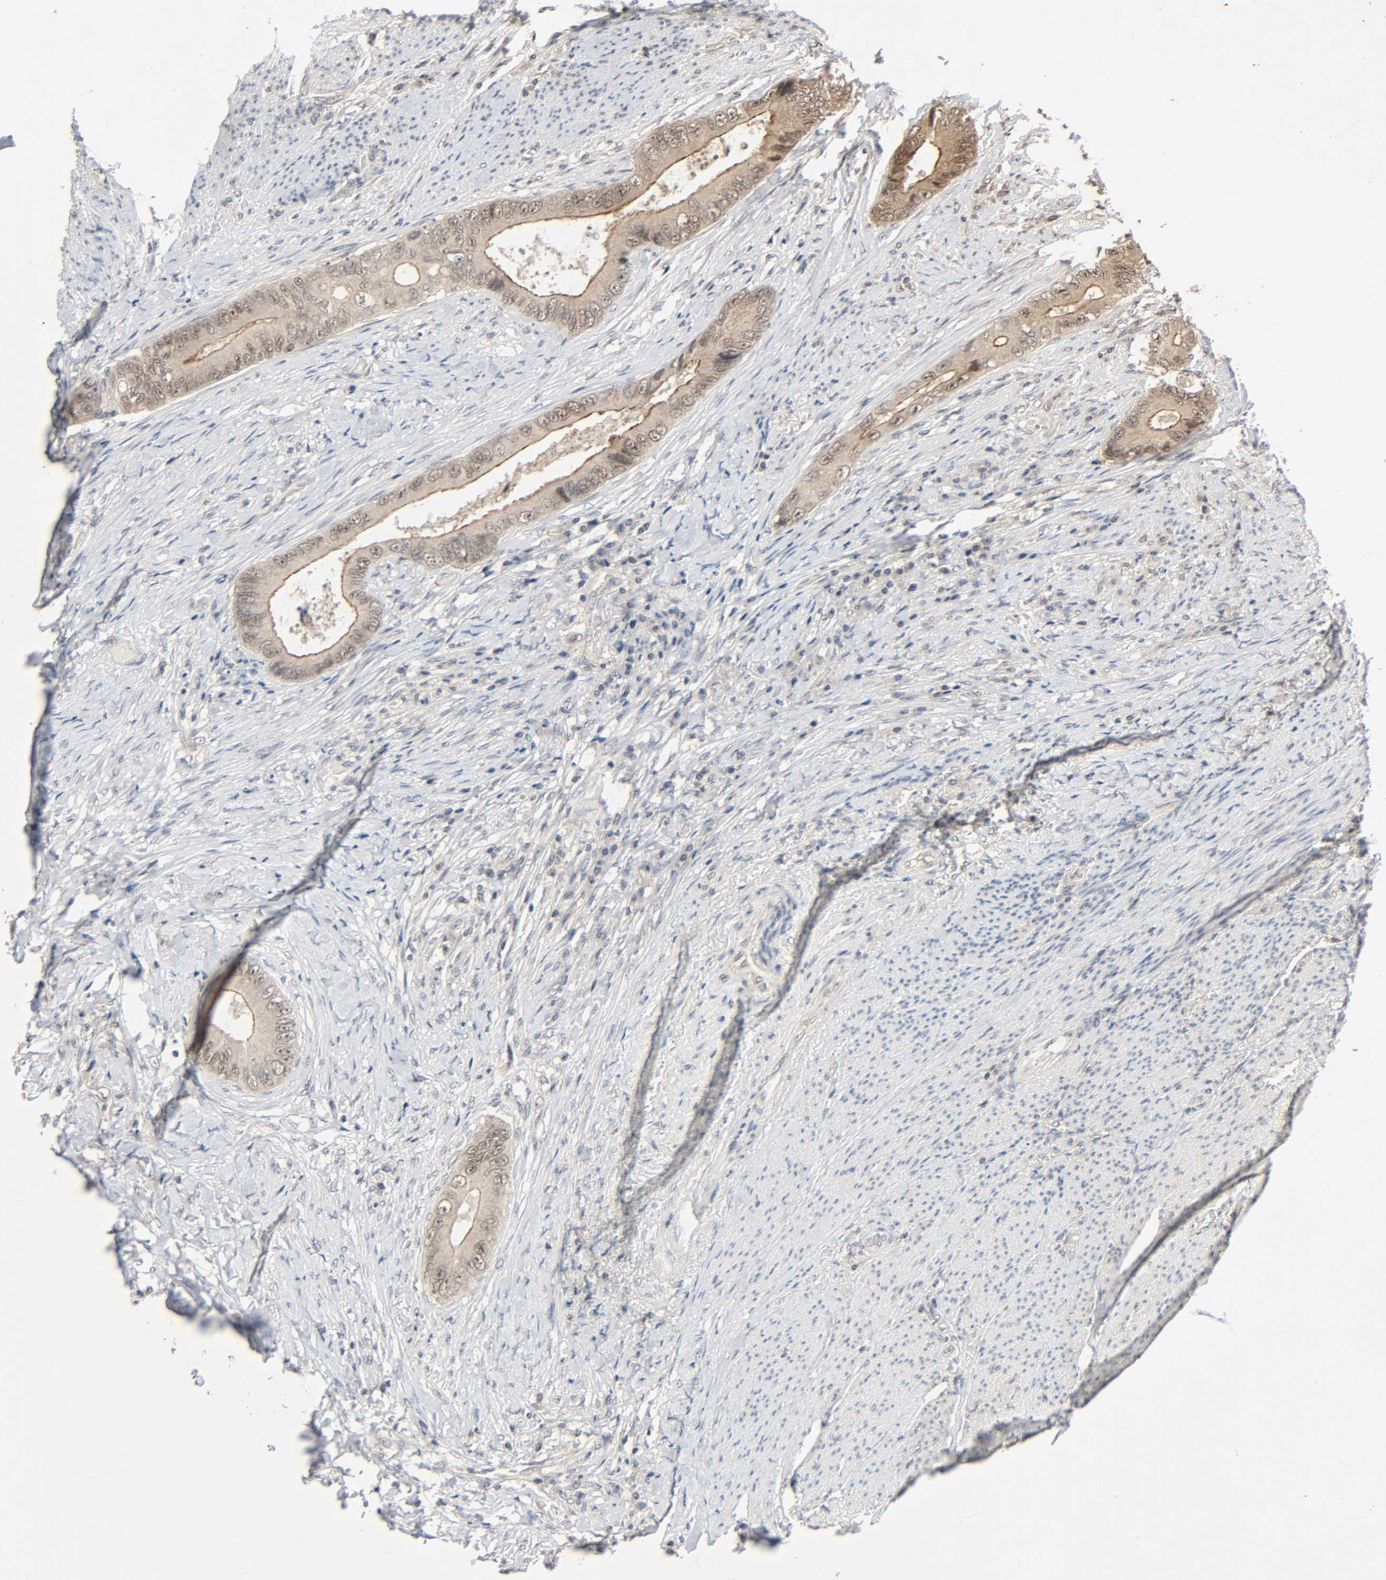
{"staining": {"intensity": "moderate", "quantity": ">75%", "location": "cytoplasmic/membranous,nuclear"}, "tissue": "colorectal cancer", "cell_type": "Tumor cells", "image_type": "cancer", "snomed": [{"axis": "morphology", "description": "Normal tissue, NOS"}, {"axis": "morphology", "description": "Adenocarcinoma, NOS"}, {"axis": "topography", "description": "Rectum"}, {"axis": "topography", "description": "Peripheral nerve tissue"}], "caption": "High-power microscopy captured an immunohistochemistry histopathology image of colorectal cancer, revealing moderate cytoplasmic/membranous and nuclear positivity in about >75% of tumor cells.", "gene": "MAPKAPK5", "patient": {"sex": "female", "age": 77}}